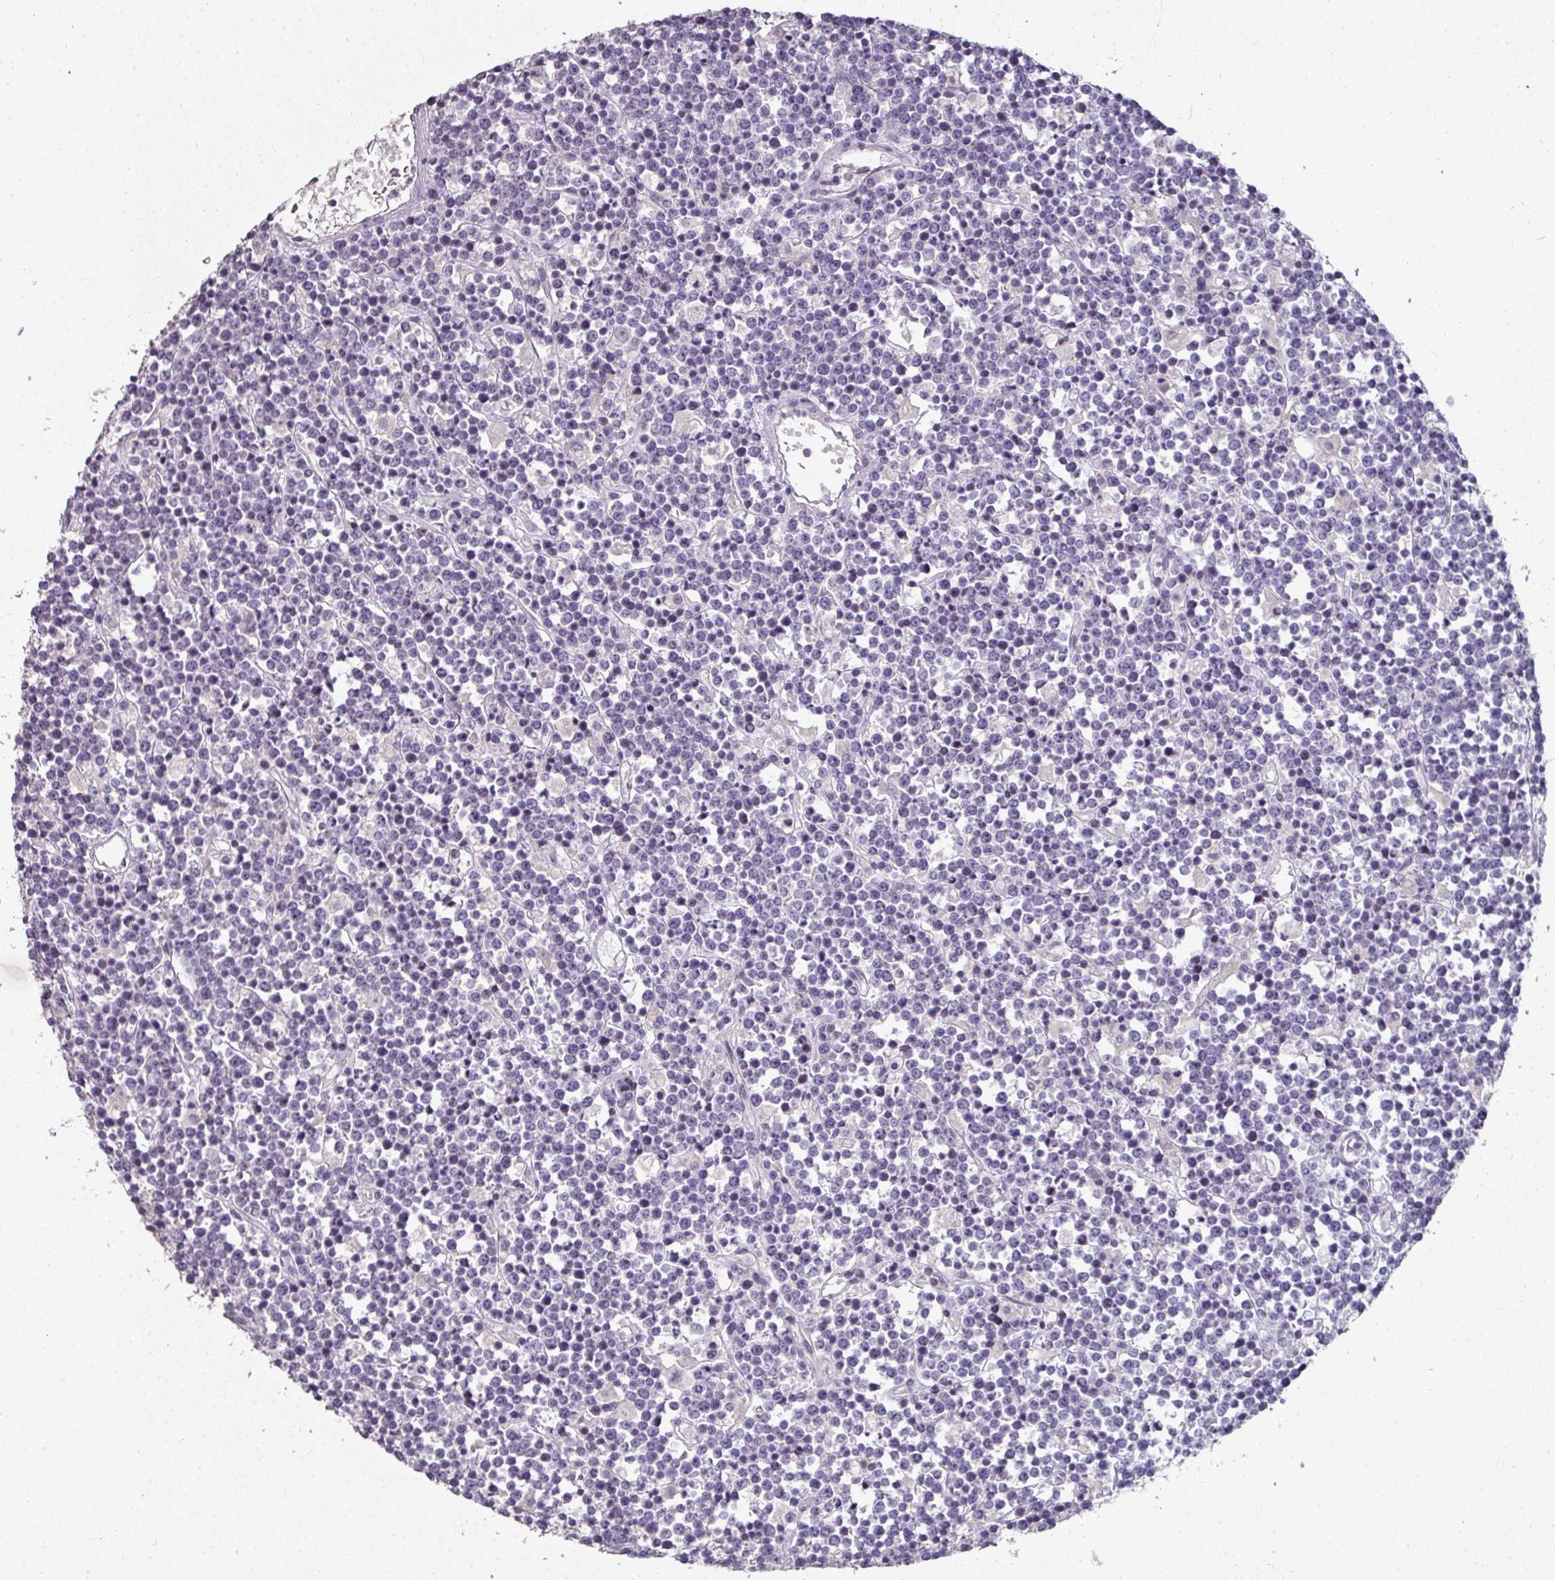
{"staining": {"intensity": "negative", "quantity": "none", "location": "none"}, "tissue": "lymphoma", "cell_type": "Tumor cells", "image_type": "cancer", "snomed": [{"axis": "morphology", "description": "Malignant lymphoma, non-Hodgkin's type, High grade"}, {"axis": "topography", "description": "Ovary"}], "caption": "Human malignant lymphoma, non-Hodgkin's type (high-grade) stained for a protein using immunohistochemistry (IHC) demonstrates no staining in tumor cells.", "gene": "GTF2H3", "patient": {"sex": "female", "age": 56}}